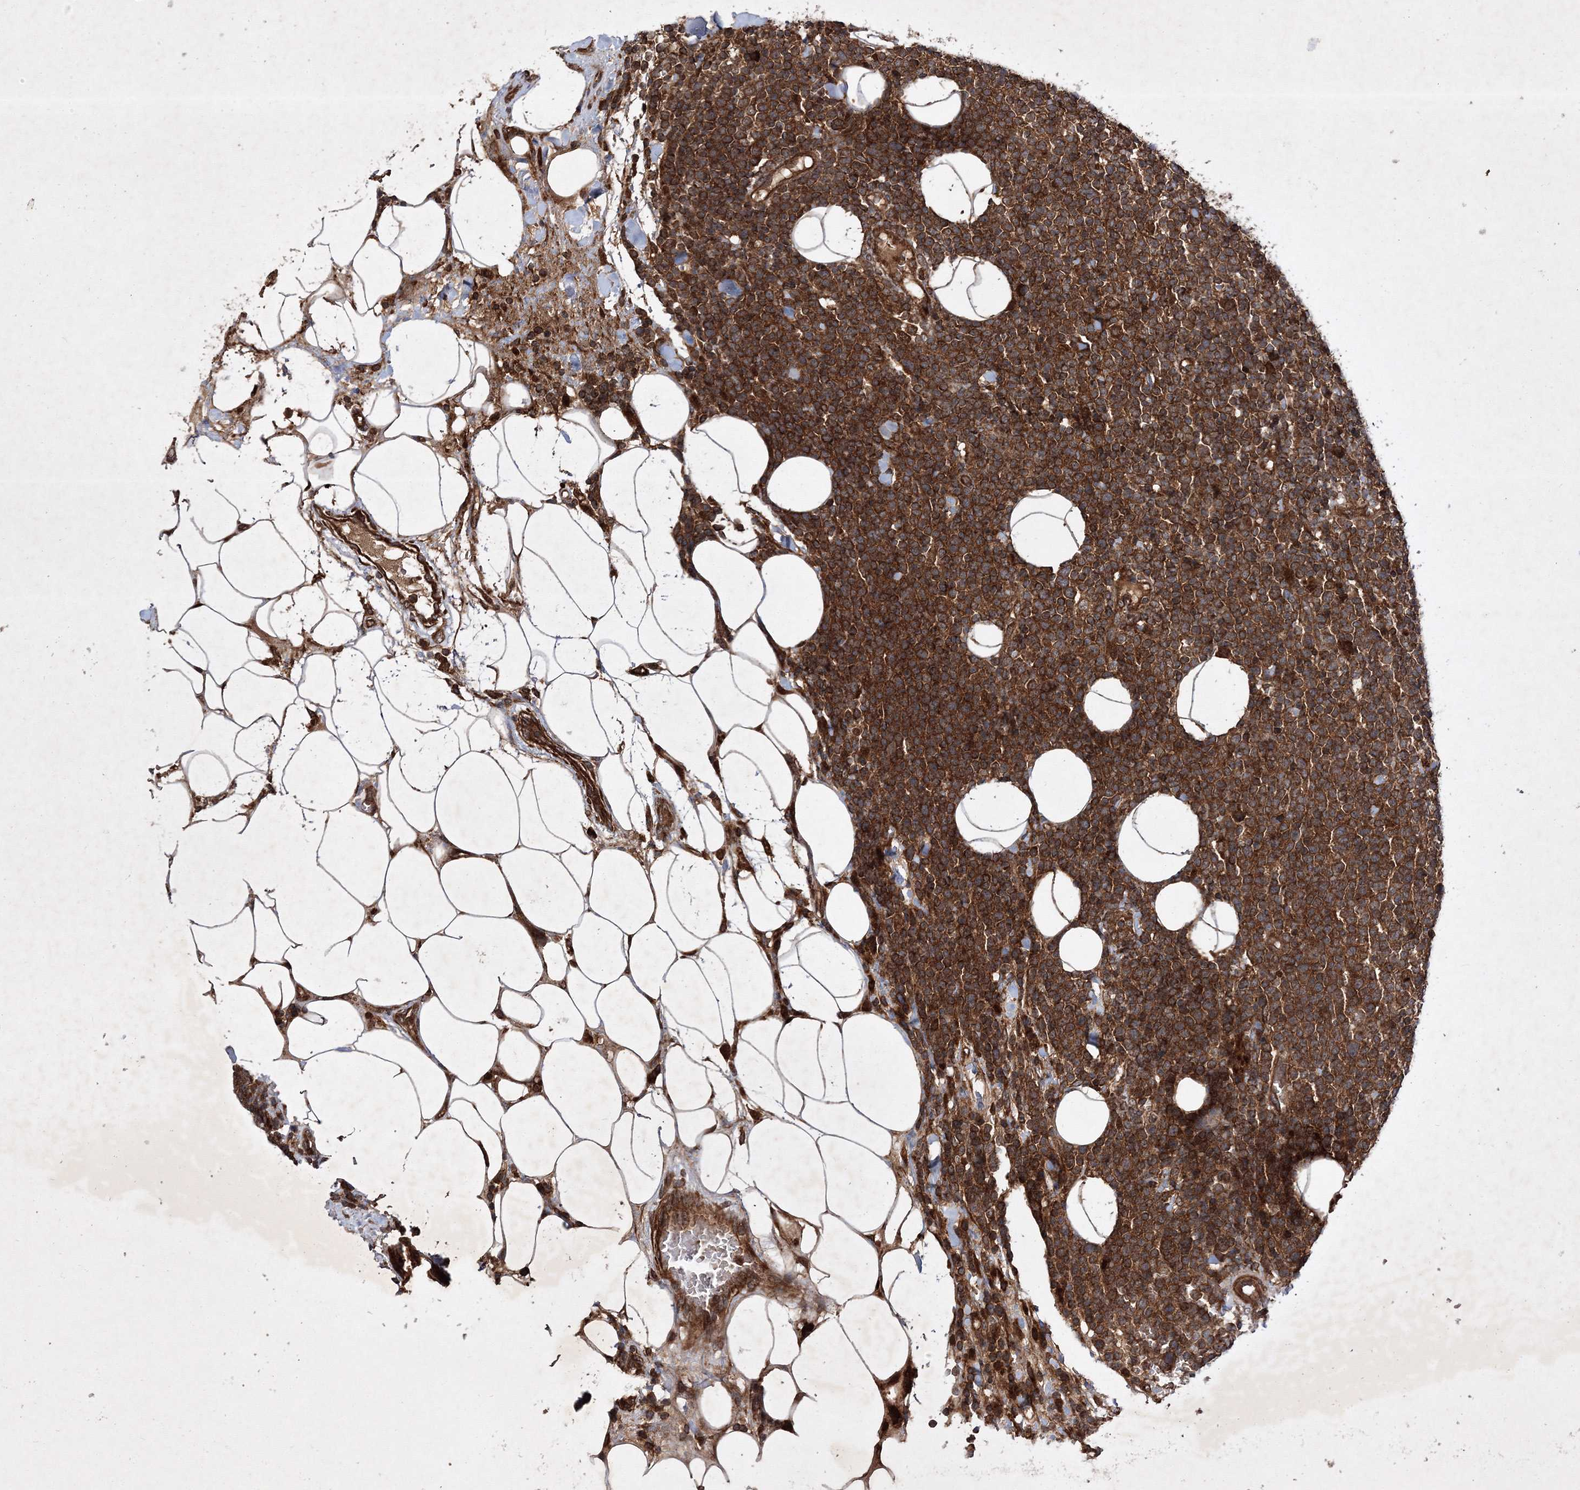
{"staining": {"intensity": "strong", "quantity": ">75%", "location": "cytoplasmic/membranous"}, "tissue": "lymphoma", "cell_type": "Tumor cells", "image_type": "cancer", "snomed": [{"axis": "morphology", "description": "Malignant lymphoma, non-Hodgkin's type, High grade"}, {"axis": "topography", "description": "Lymph node"}], "caption": "Immunohistochemical staining of malignant lymphoma, non-Hodgkin's type (high-grade) exhibits high levels of strong cytoplasmic/membranous positivity in approximately >75% of tumor cells.", "gene": "DNAJC13", "patient": {"sex": "male", "age": 61}}